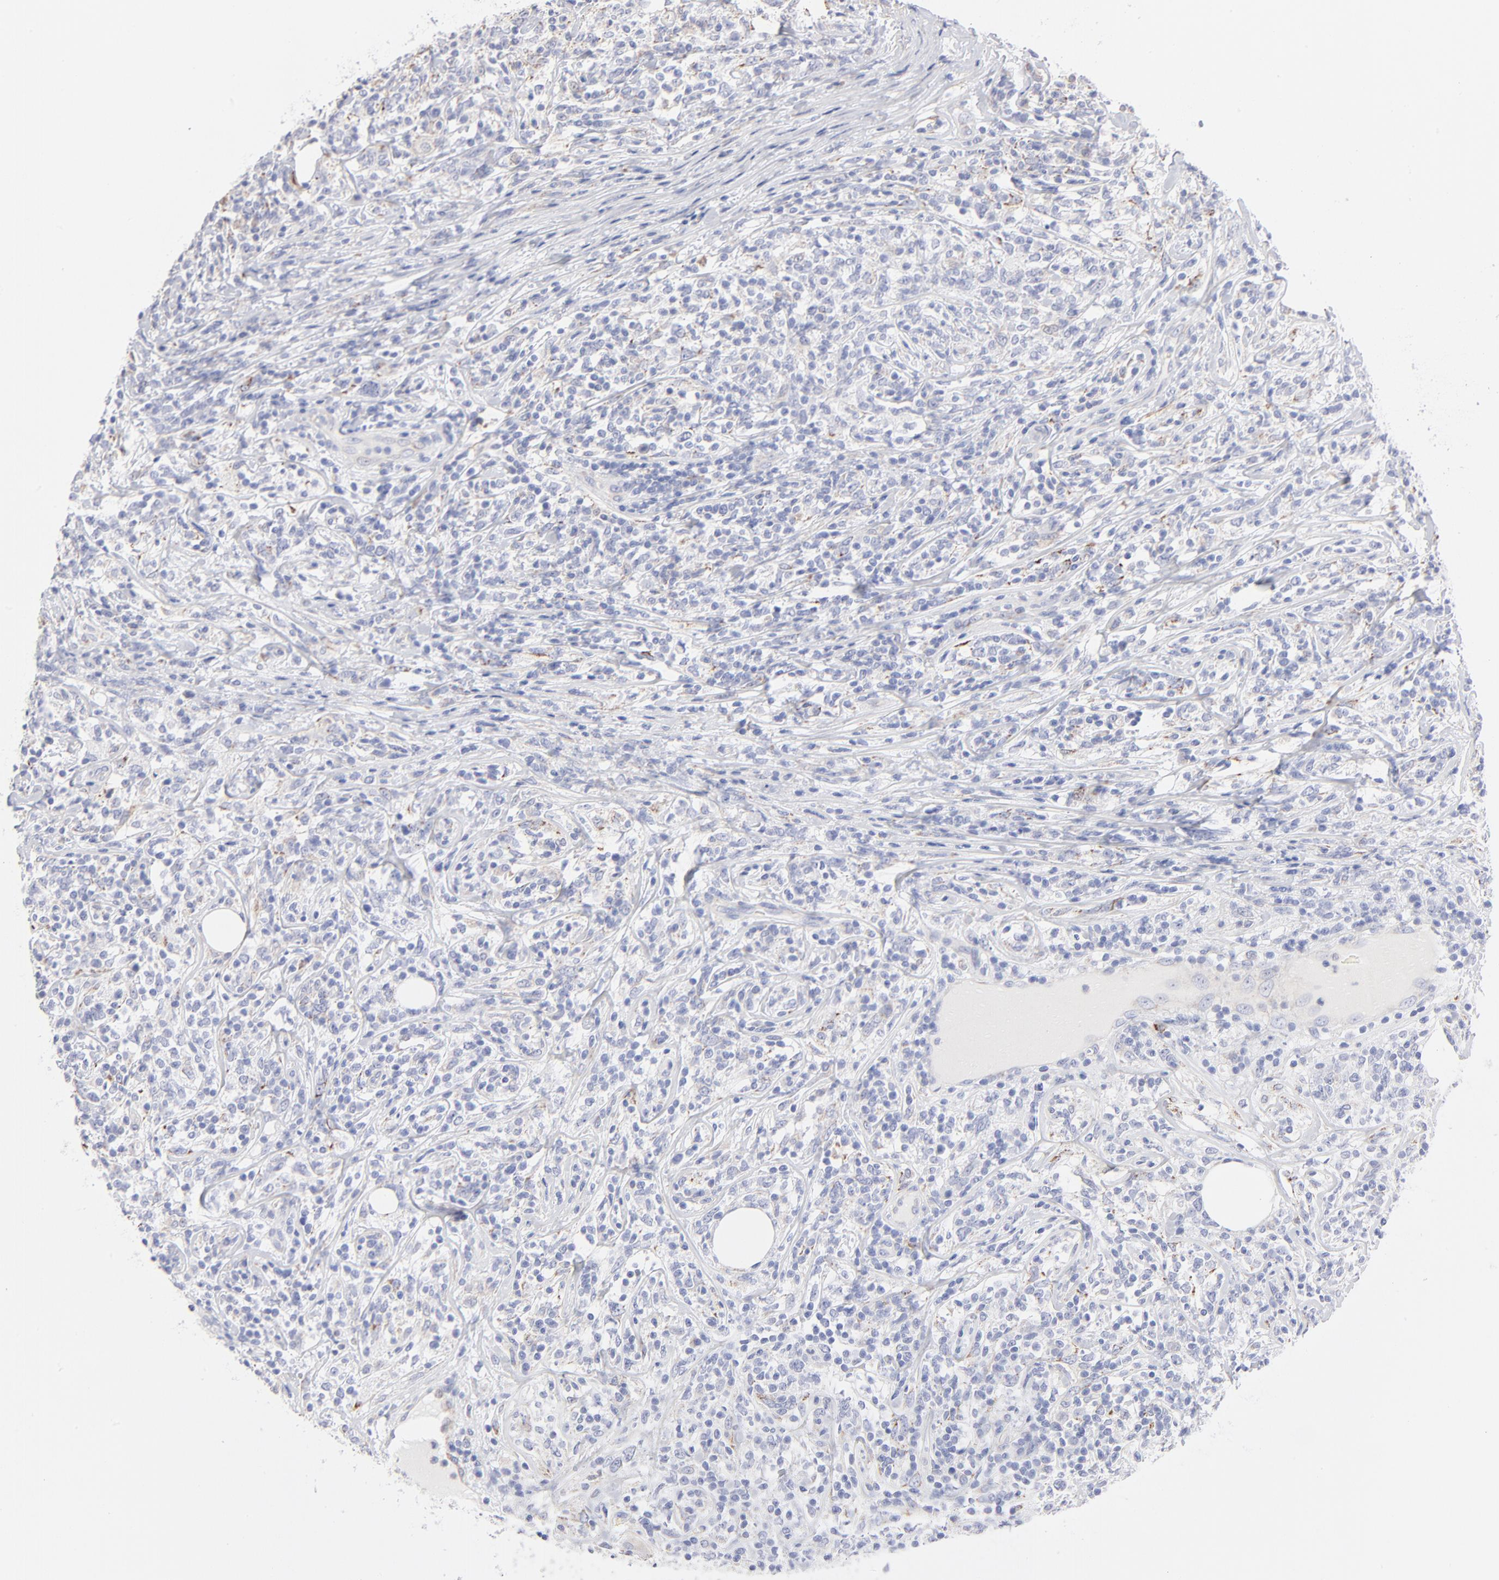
{"staining": {"intensity": "negative", "quantity": "none", "location": "none"}, "tissue": "lymphoma", "cell_type": "Tumor cells", "image_type": "cancer", "snomed": [{"axis": "morphology", "description": "Malignant lymphoma, non-Hodgkin's type, High grade"}, {"axis": "topography", "description": "Lymph node"}], "caption": "Human lymphoma stained for a protein using immunohistochemistry (IHC) shows no staining in tumor cells.", "gene": "TST", "patient": {"sex": "female", "age": 84}}